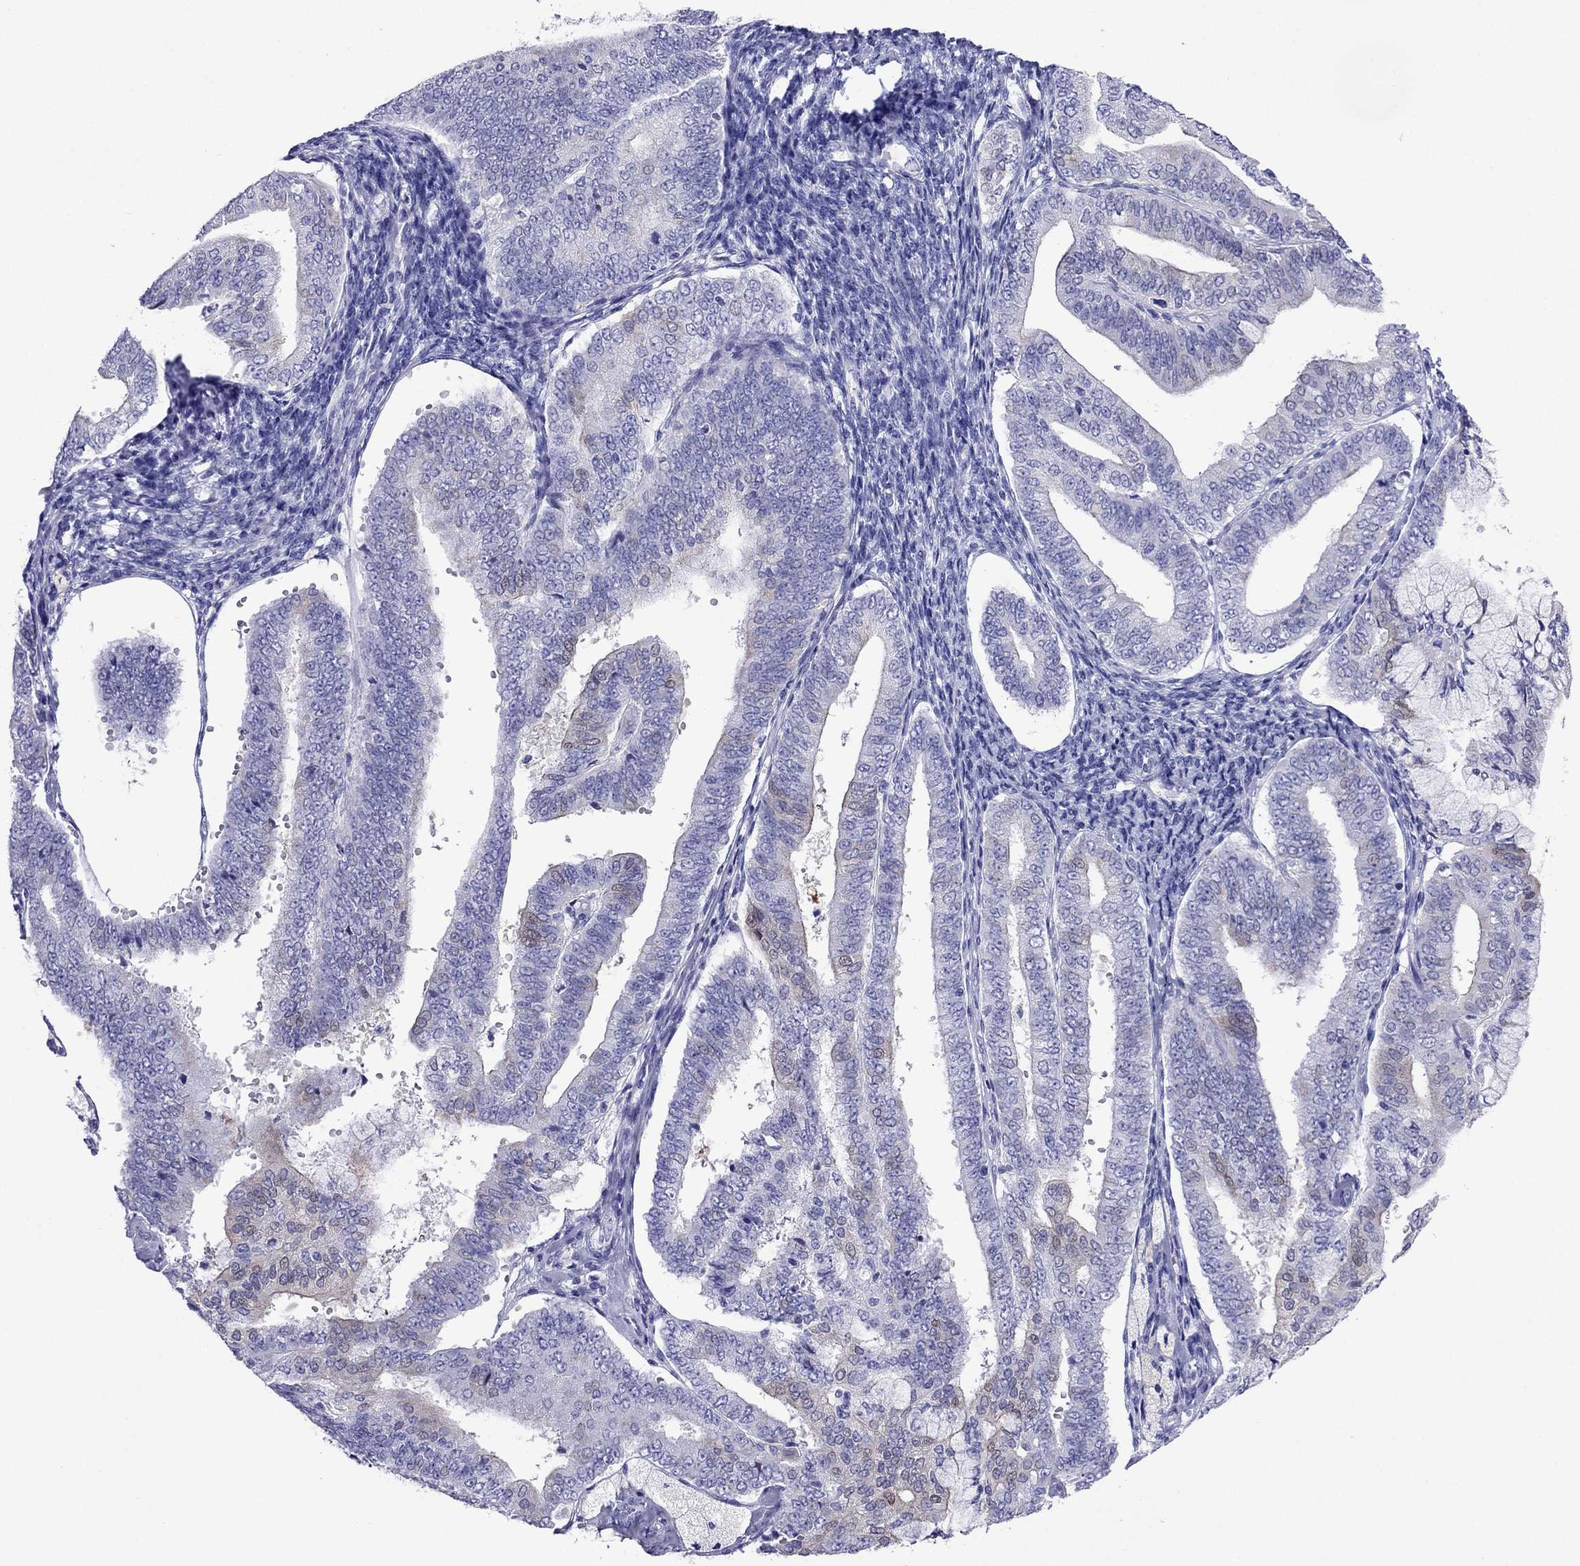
{"staining": {"intensity": "negative", "quantity": "none", "location": "none"}, "tissue": "endometrial cancer", "cell_type": "Tumor cells", "image_type": "cancer", "snomed": [{"axis": "morphology", "description": "Adenocarcinoma, NOS"}, {"axis": "topography", "description": "Endometrium"}], "caption": "Image shows no protein expression in tumor cells of endometrial adenocarcinoma tissue.", "gene": "PCDHA6", "patient": {"sex": "female", "age": 63}}